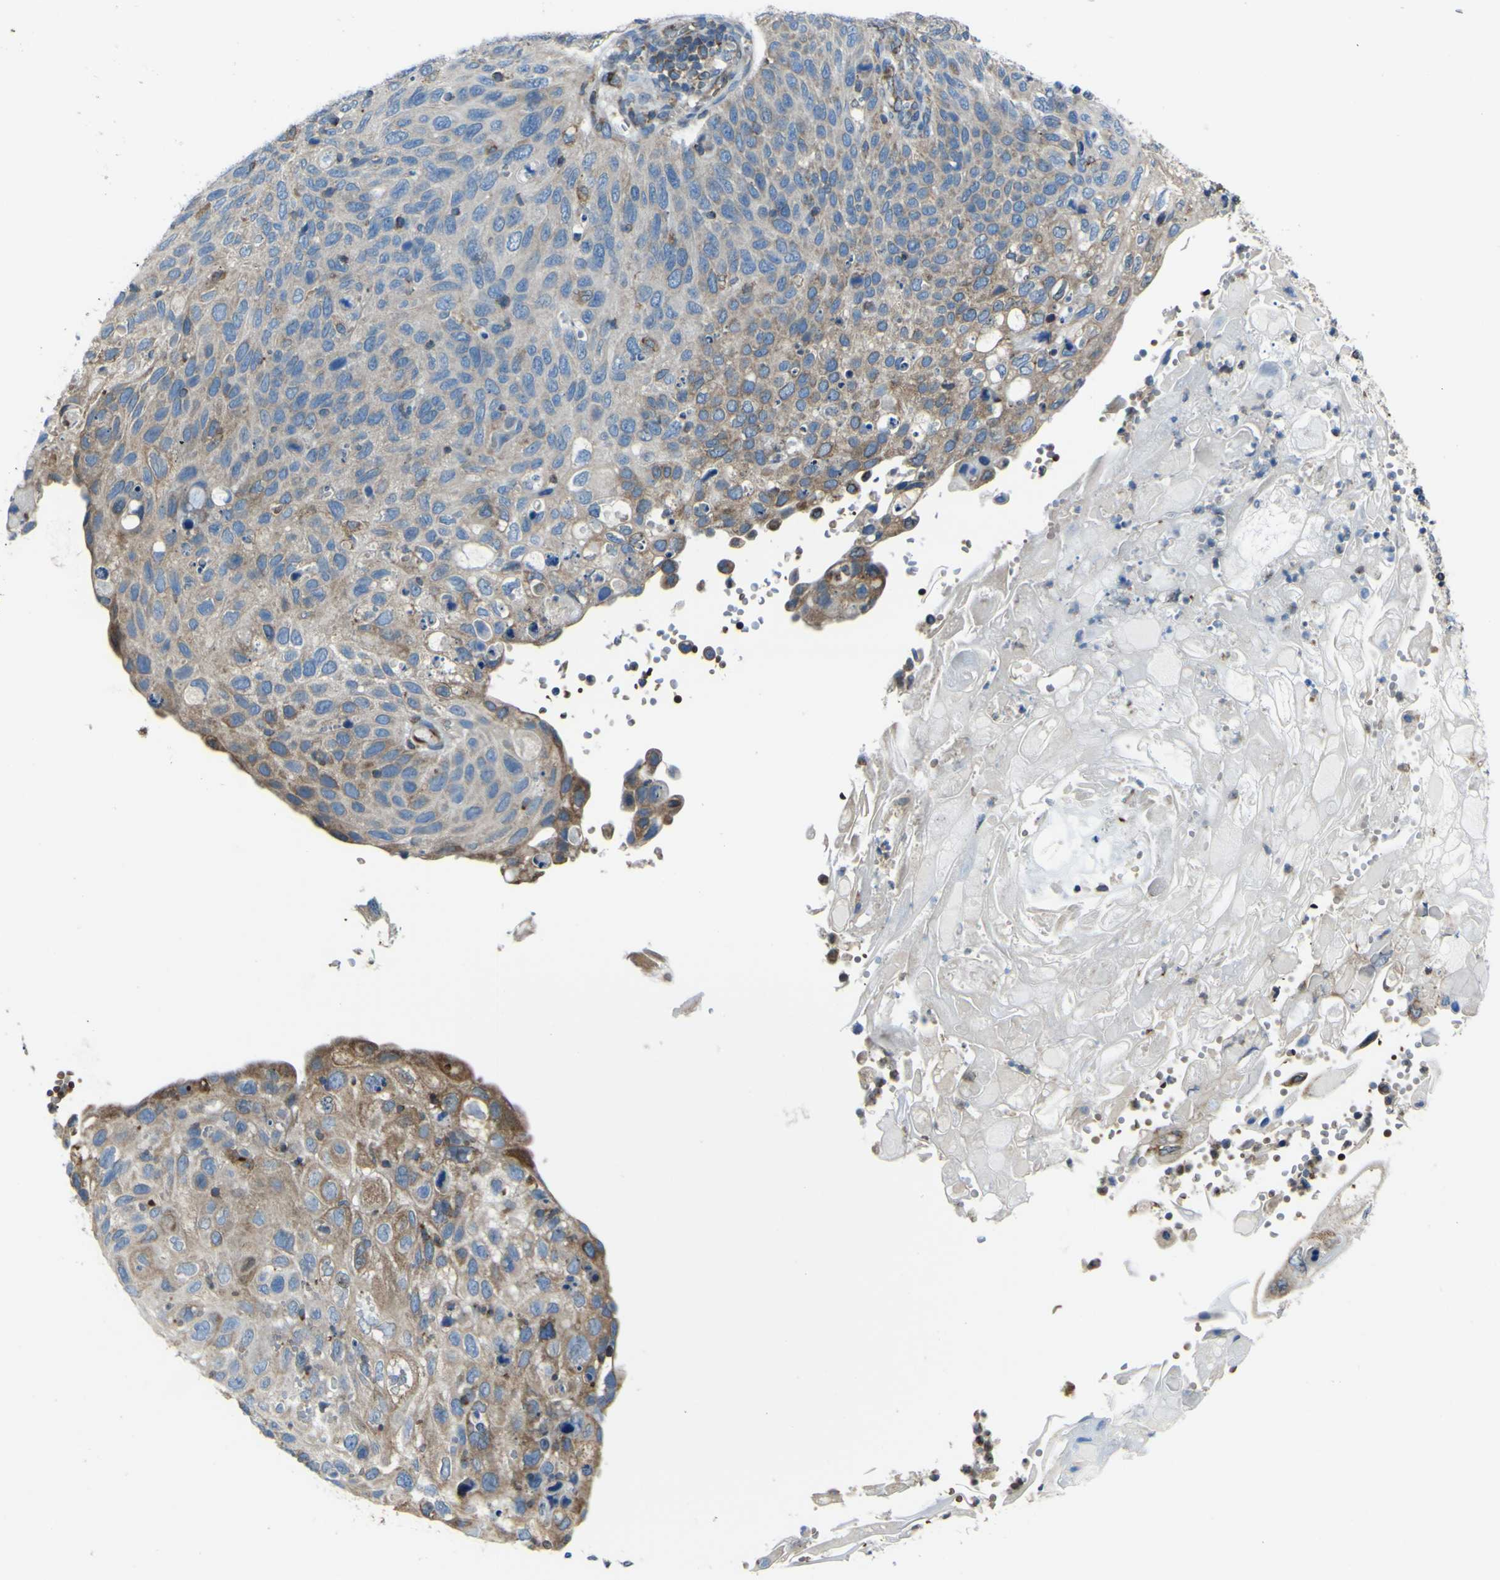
{"staining": {"intensity": "moderate", "quantity": "25%-75%", "location": "cytoplasmic/membranous"}, "tissue": "cervical cancer", "cell_type": "Tumor cells", "image_type": "cancer", "snomed": [{"axis": "morphology", "description": "Squamous cell carcinoma, NOS"}, {"axis": "topography", "description": "Cervix"}], "caption": "Cervical cancer (squamous cell carcinoma) was stained to show a protein in brown. There is medium levels of moderate cytoplasmic/membranous positivity in approximately 25%-75% of tumor cells.", "gene": "STIM1", "patient": {"sex": "female", "age": 70}}